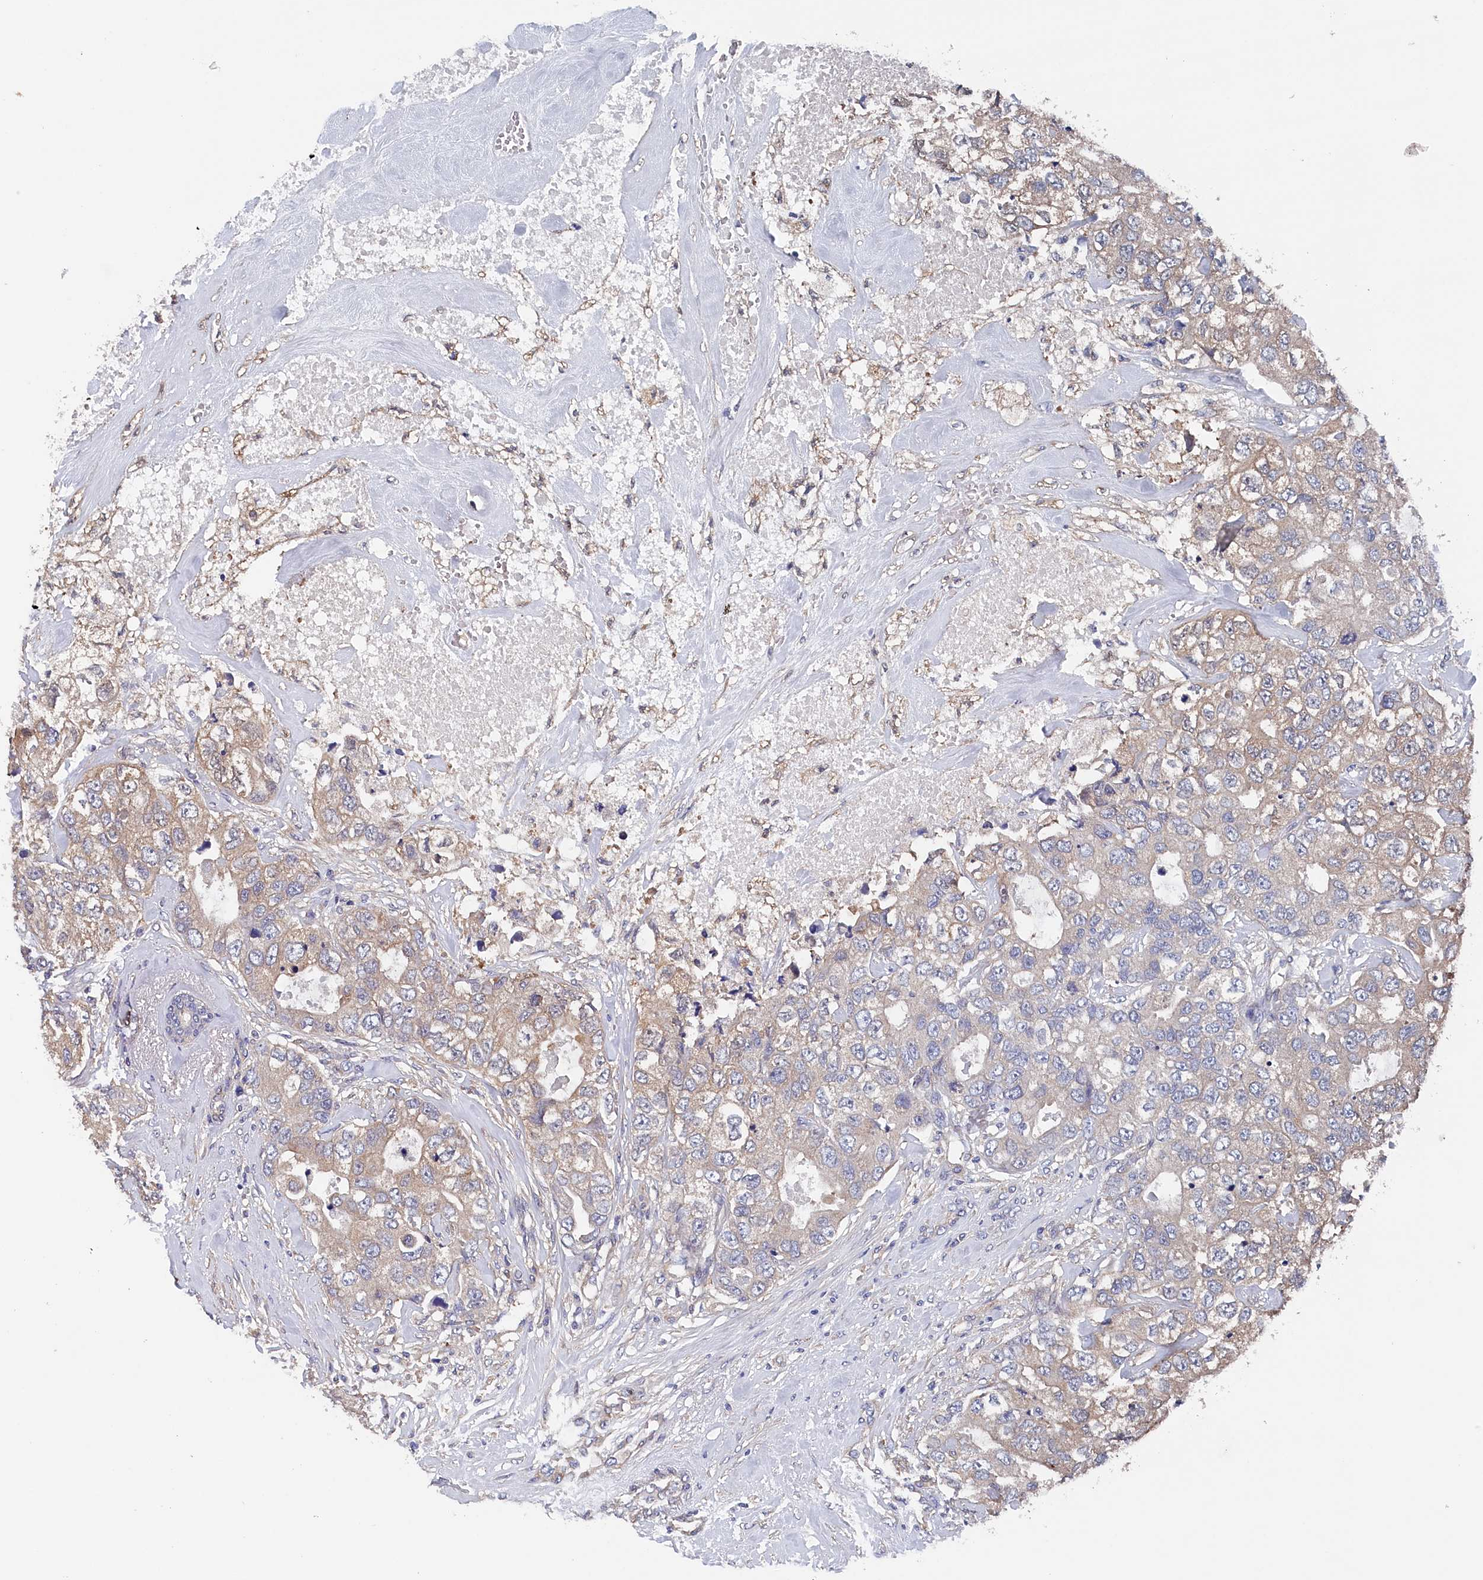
{"staining": {"intensity": "weak", "quantity": "25%-75%", "location": "cytoplasmic/membranous"}, "tissue": "breast cancer", "cell_type": "Tumor cells", "image_type": "cancer", "snomed": [{"axis": "morphology", "description": "Duct carcinoma"}, {"axis": "topography", "description": "Breast"}], "caption": "Immunohistochemical staining of breast infiltrating ductal carcinoma exhibits weak cytoplasmic/membranous protein expression in approximately 25%-75% of tumor cells. Ihc stains the protein of interest in brown and the nuclei are stained blue.", "gene": "BHMT", "patient": {"sex": "female", "age": 62}}